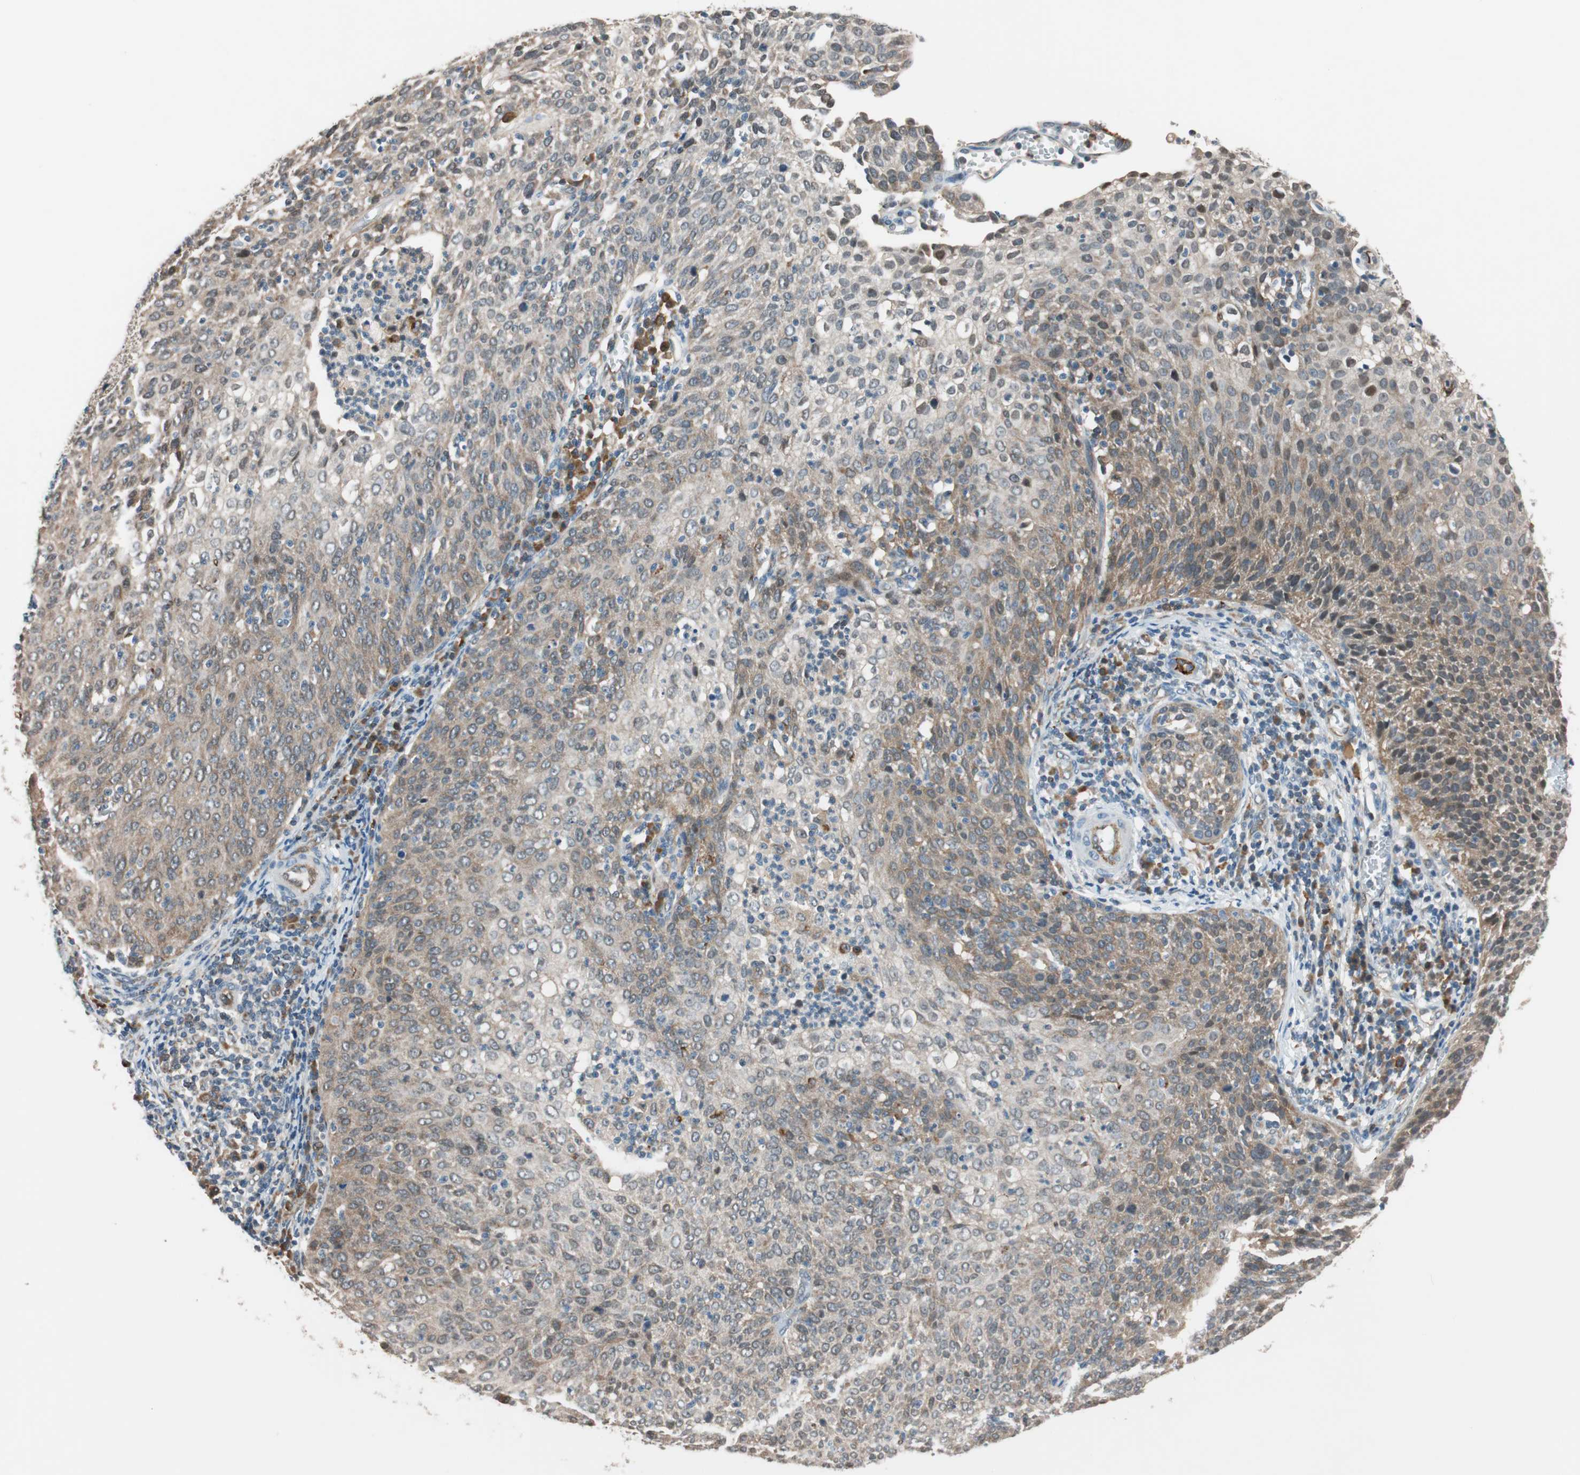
{"staining": {"intensity": "weak", "quantity": ">75%", "location": "cytoplasmic/membranous"}, "tissue": "cervical cancer", "cell_type": "Tumor cells", "image_type": "cancer", "snomed": [{"axis": "morphology", "description": "Squamous cell carcinoma, NOS"}, {"axis": "topography", "description": "Cervix"}], "caption": "Cervical cancer stained with IHC demonstrates weak cytoplasmic/membranous staining in about >75% of tumor cells. (brown staining indicates protein expression, while blue staining denotes nuclei).", "gene": "PIK3R3", "patient": {"sex": "female", "age": 38}}